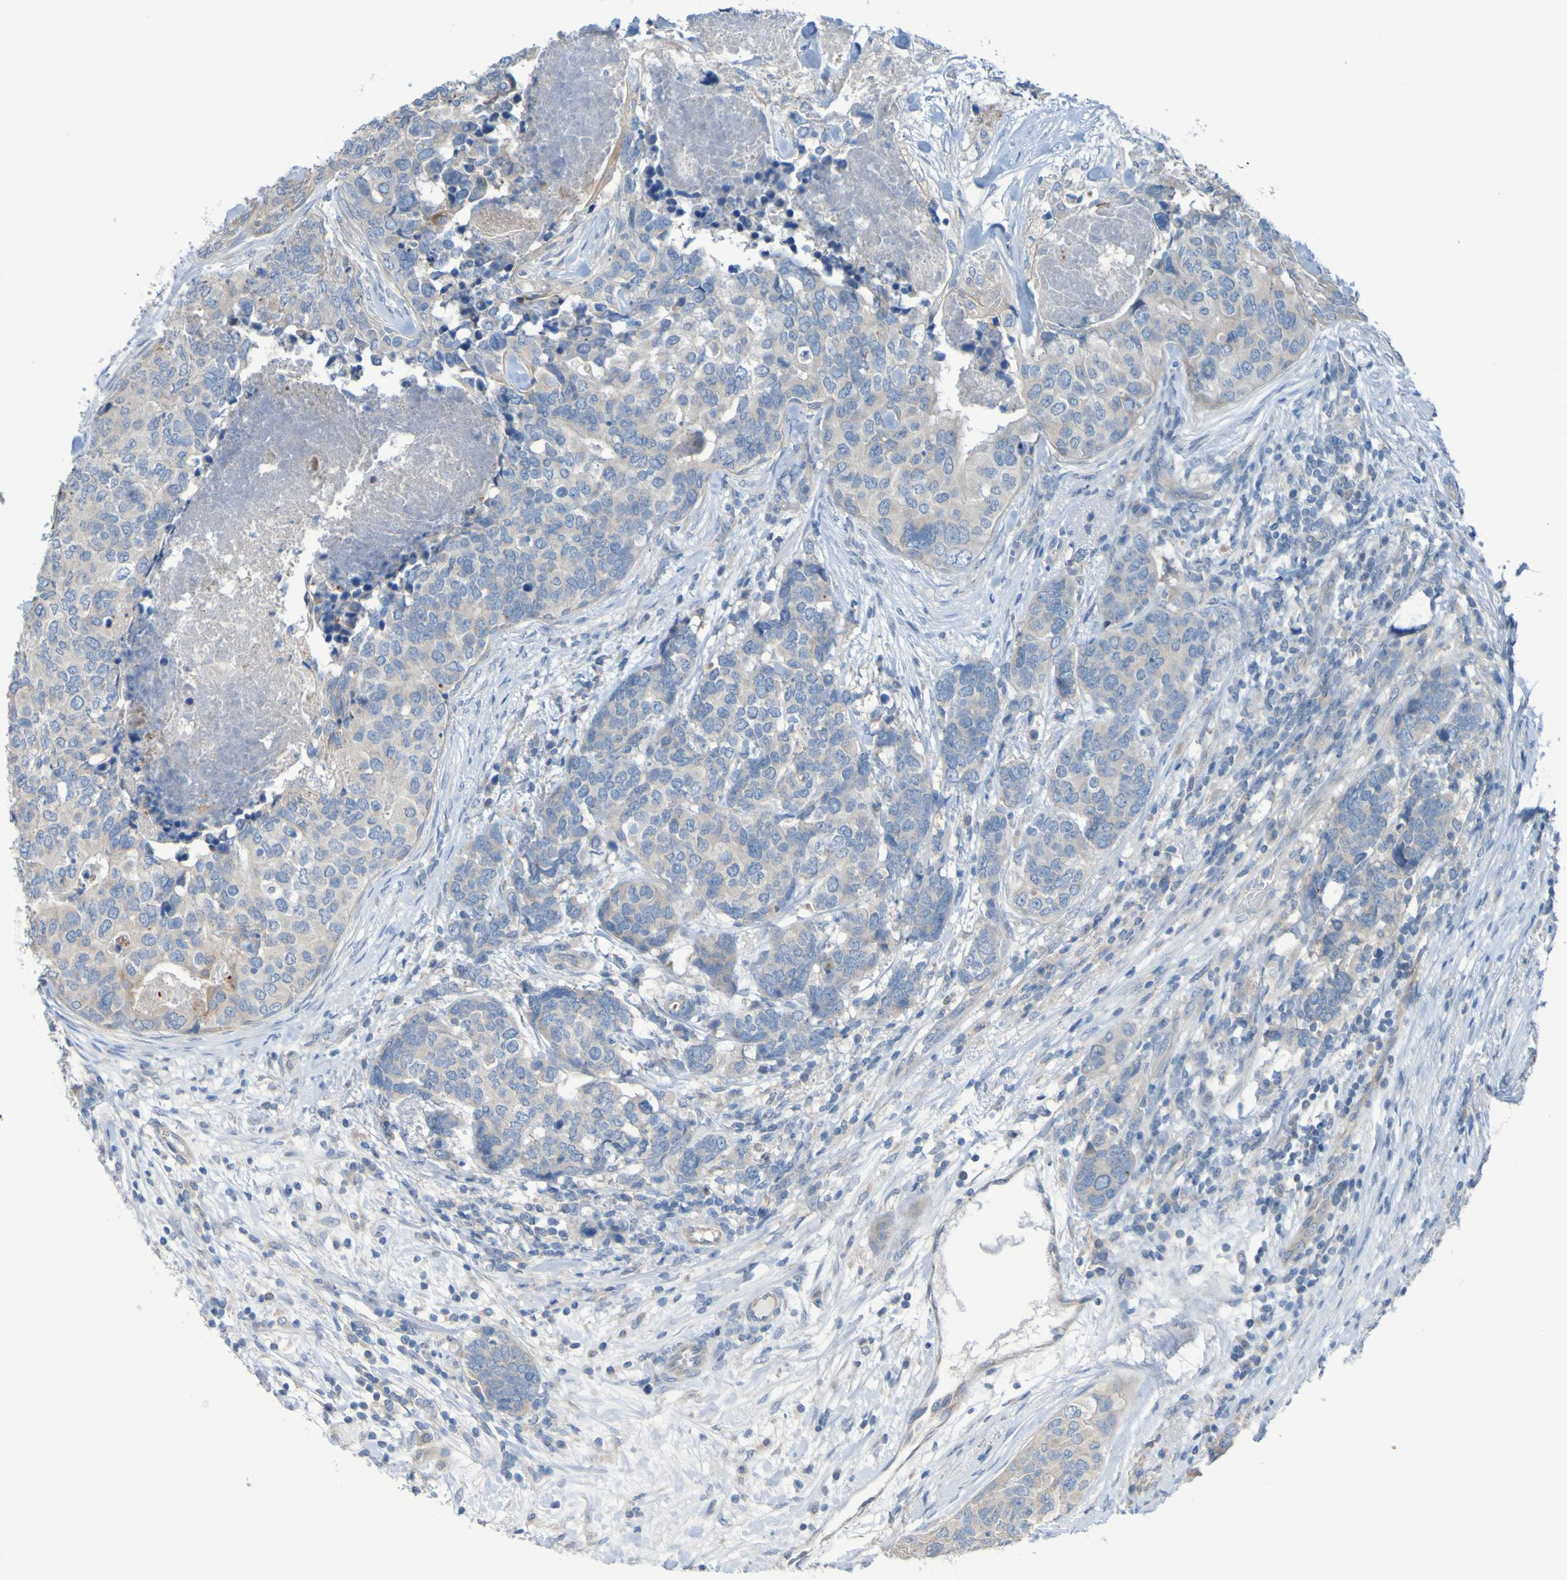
{"staining": {"intensity": "weak", "quantity": "<25%", "location": "cytoplasmic/membranous"}, "tissue": "breast cancer", "cell_type": "Tumor cells", "image_type": "cancer", "snomed": [{"axis": "morphology", "description": "Lobular carcinoma"}, {"axis": "topography", "description": "Breast"}], "caption": "A micrograph of breast cancer stained for a protein exhibits no brown staining in tumor cells.", "gene": "NPRL3", "patient": {"sex": "female", "age": 59}}